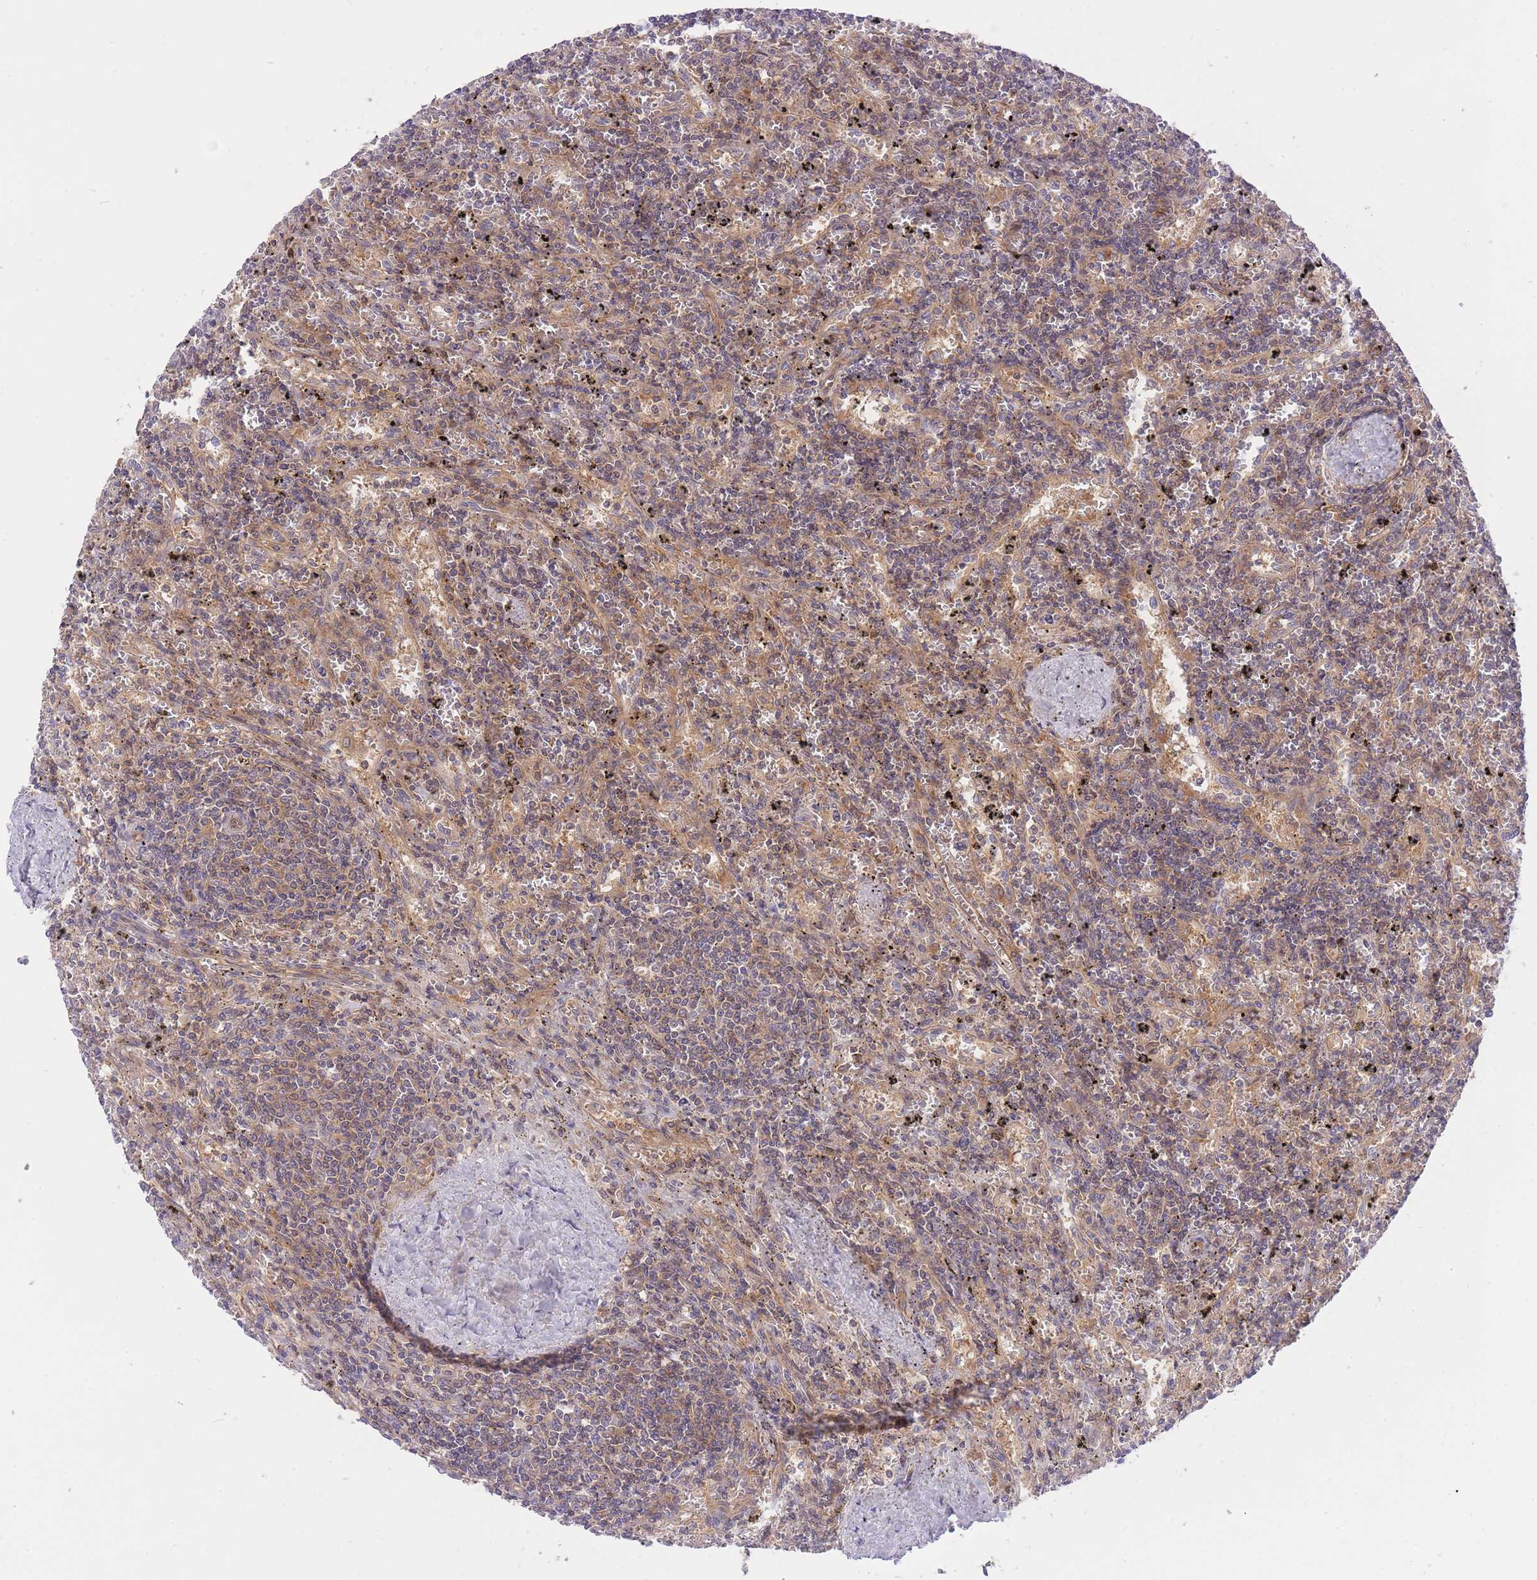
{"staining": {"intensity": "weak", "quantity": "<25%", "location": "cytoplasmic/membranous"}, "tissue": "lymphoma", "cell_type": "Tumor cells", "image_type": "cancer", "snomed": [{"axis": "morphology", "description": "Malignant lymphoma, non-Hodgkin's type, Low grade"}, {"axis": "topography", "description": "Spleen"}], "caption": "Immunohistochemistry (IHC) image of human lymphoma stained for a protein (brown), which exhibits no expression in tumor cells.", "gene": "PREP", "patient": {"sex": "male", "age": 76}}